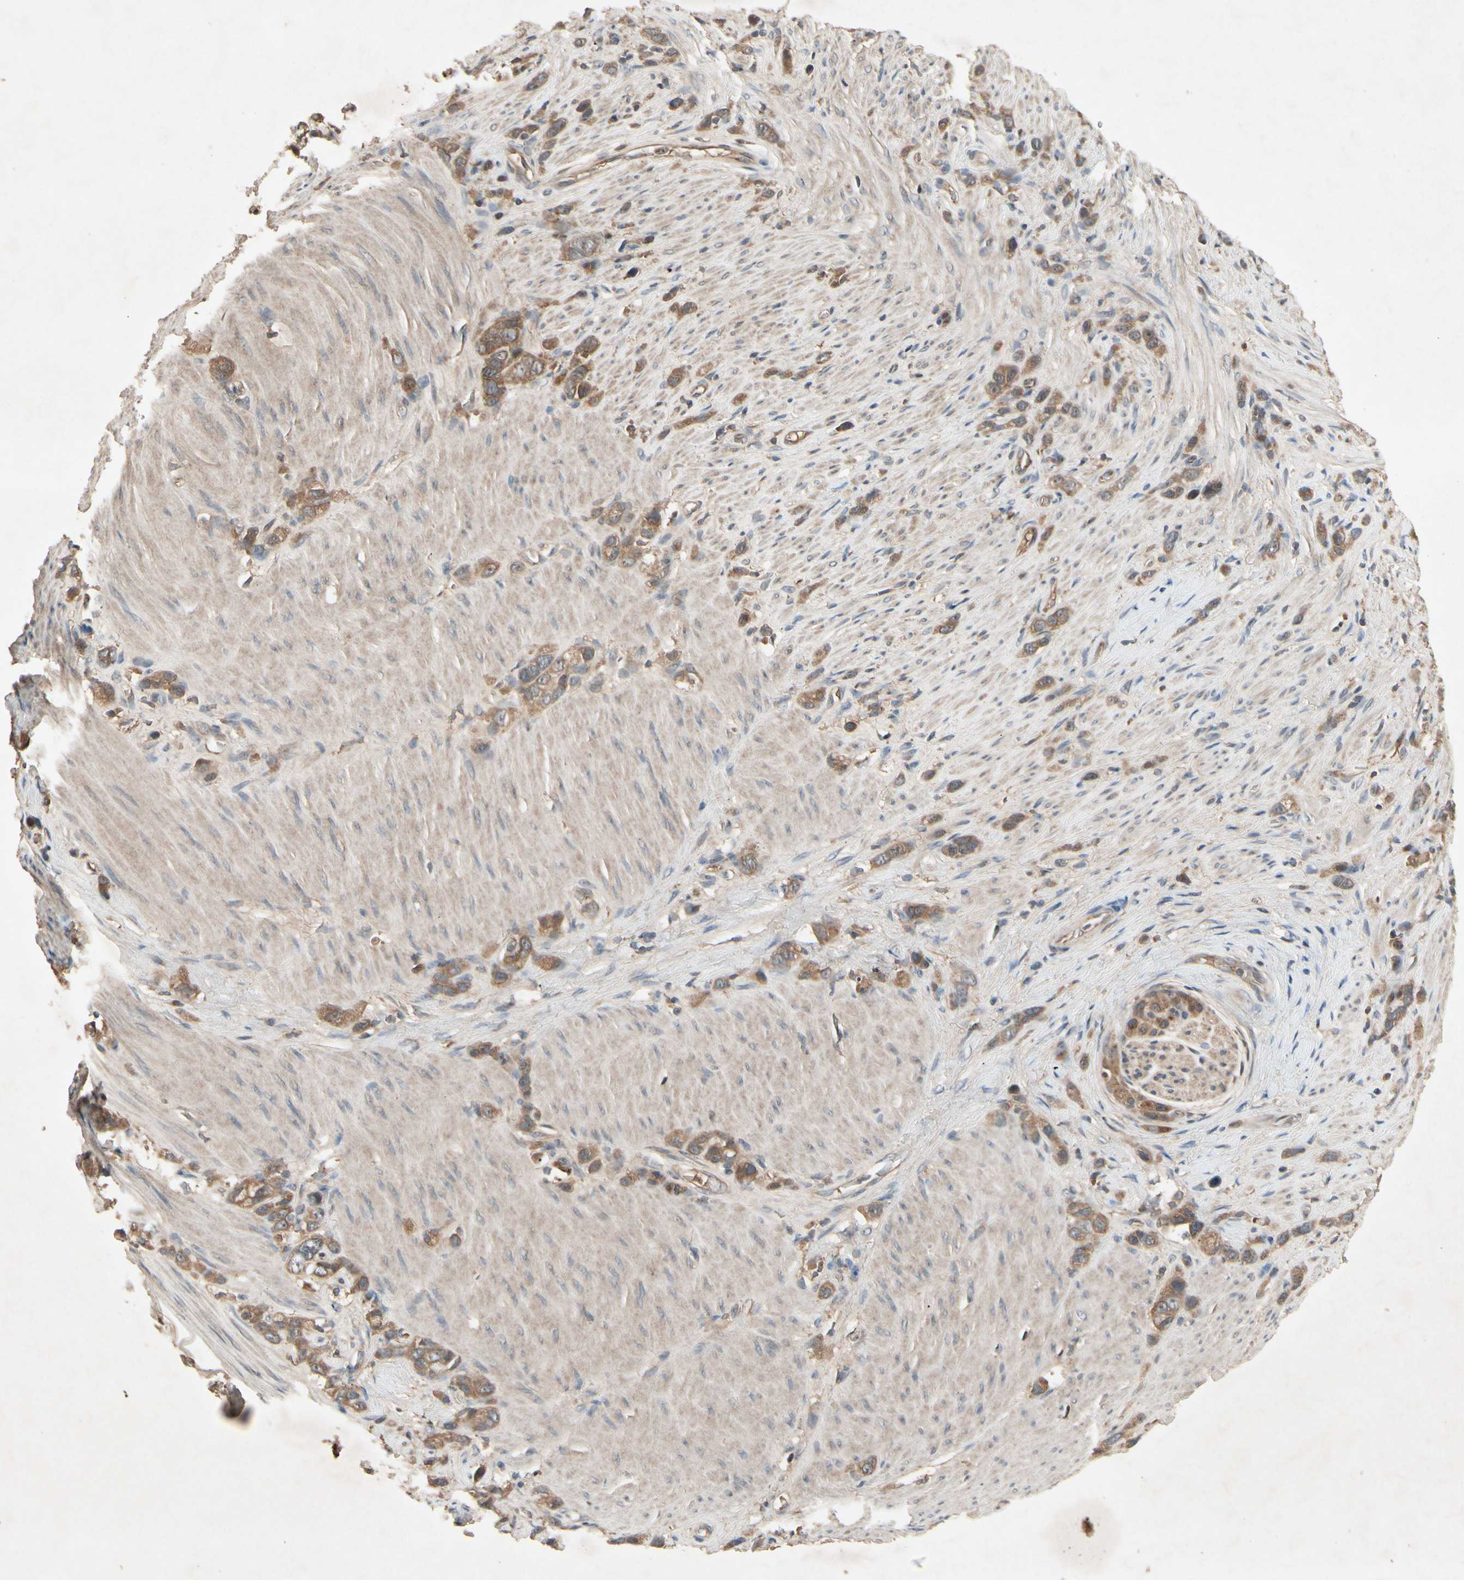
{"staining": {"intensity": "moderate", "quantity": ">75%", "location": "none"}, "tissue": "stomach cancer", "cell_type": "Tumor cells", "image_type": "cancer", "snomed": [{"axis": "morphology", "description": "Normal tissue, NOS"}, {"axis": "morphology", "description": "Adenocarcinoma, NOS"}, {"axis": "morphology", "description": "Adenocarcinoma, High grade"}, {"axis": "topography", "description": "Stomach, upper"}, {"axis": "topography", "description": "Stomach"}], "caption": "High-grade adenocarcinoma (stomach) stained with immunohistochemistry exhibits moderate None positivity in about >75% of tumor cells.", "gene": "NSF", "patient": {"sex": "female", "age": 65}}